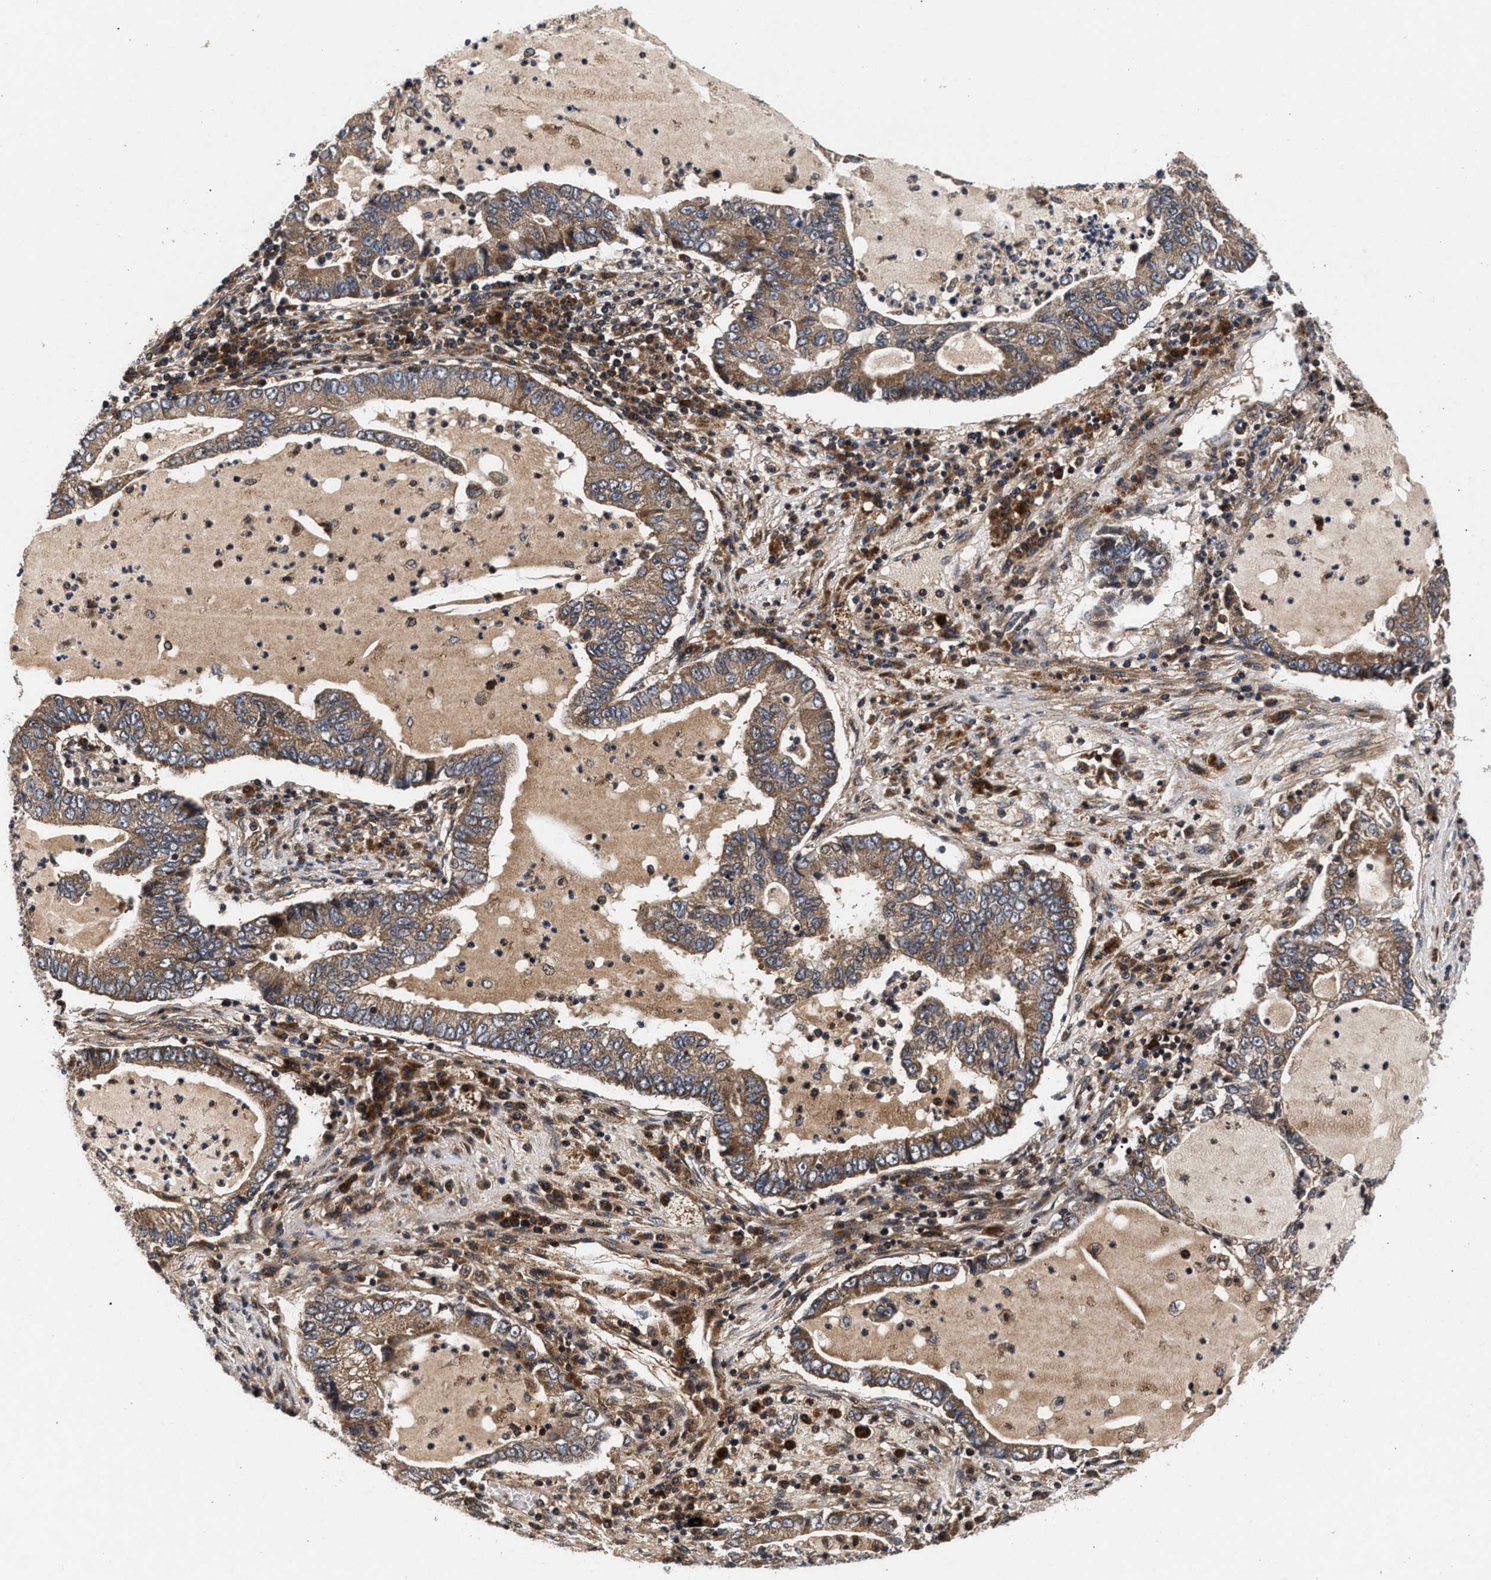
{"staining": {"intensity": "moderate", "quantity": "25%-75%", "location": "cytoplasmic/membranous"}, "tissue": "lung cancer", "cell_type": "Tumor cells", "image_type": "cancer", "snomed": [{"axis": "morphology", "description": "Adenocarcinoma, NOS"}, {"axis": "topography", "description": "Lung"}], "caption": "Lung cancer (adenocarcinoma) stained with DAB (3,3'-diaminobenzidine) immunohistochemistry (IHC) demonstrates medium levels of moderate cytoplasmic/membranous staining in about 25%-75% of tumor cells.", "gene": "NFKB2", "patient": {"sex": "female", "age": 51}}